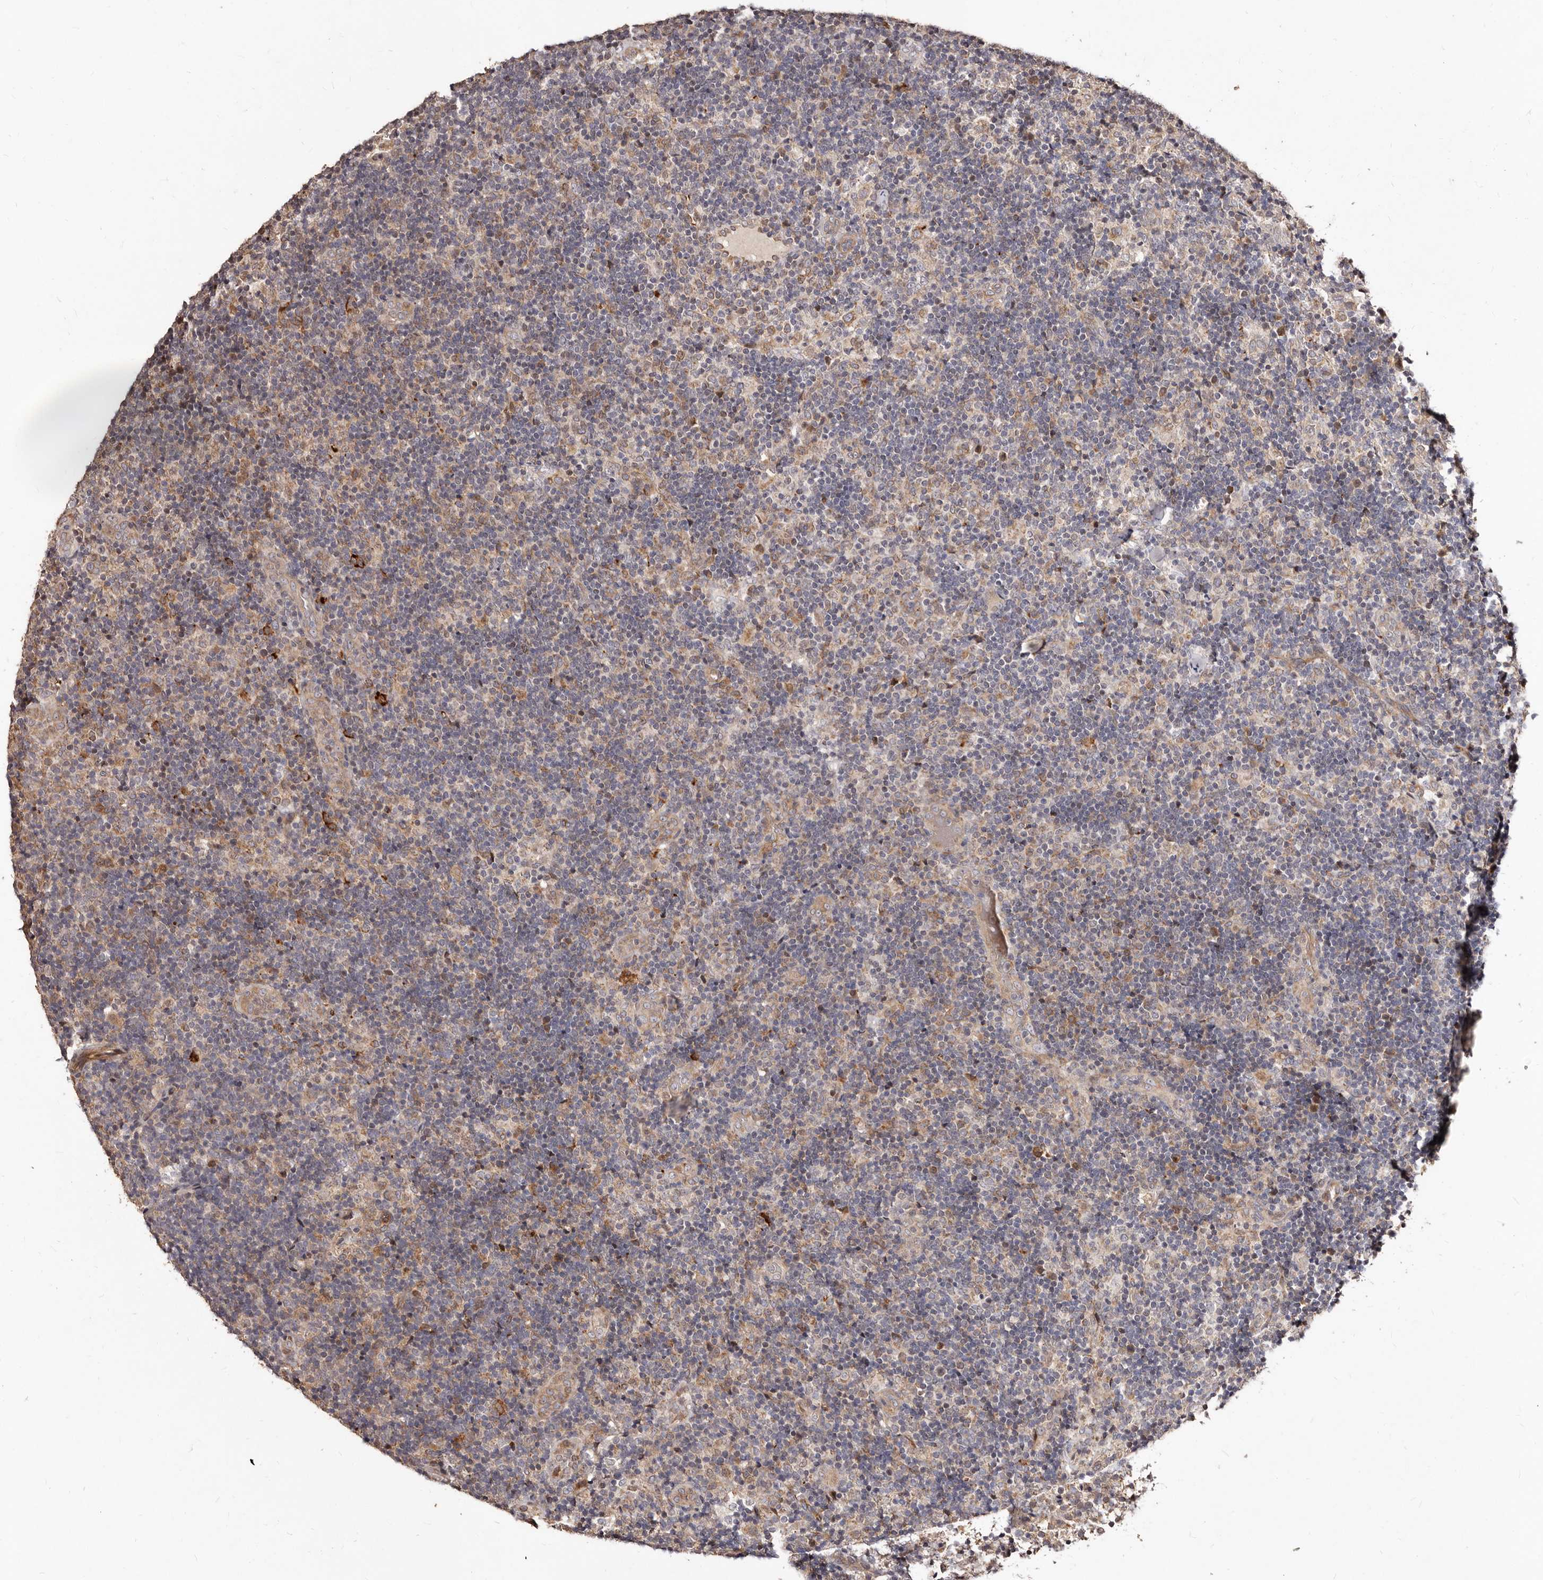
{"staining": {"intensity": "negative", "quantity": "none", "location": "none"}, "tissue": "lymph node", "cell_type": "Germinal center cells", "image_type": "normal", "snomed": [{"axis": "morphology", "description": "Normal tissue, NOS"}, {"axis": "topography", "description": "Lymph node"}], "caption": "This is an immunohistochemistry image of unremarkable human lymph node. There is no expression in germinal center cells.", "gene": "APOL6", "patient": {"sex": "female", "age": 22}}